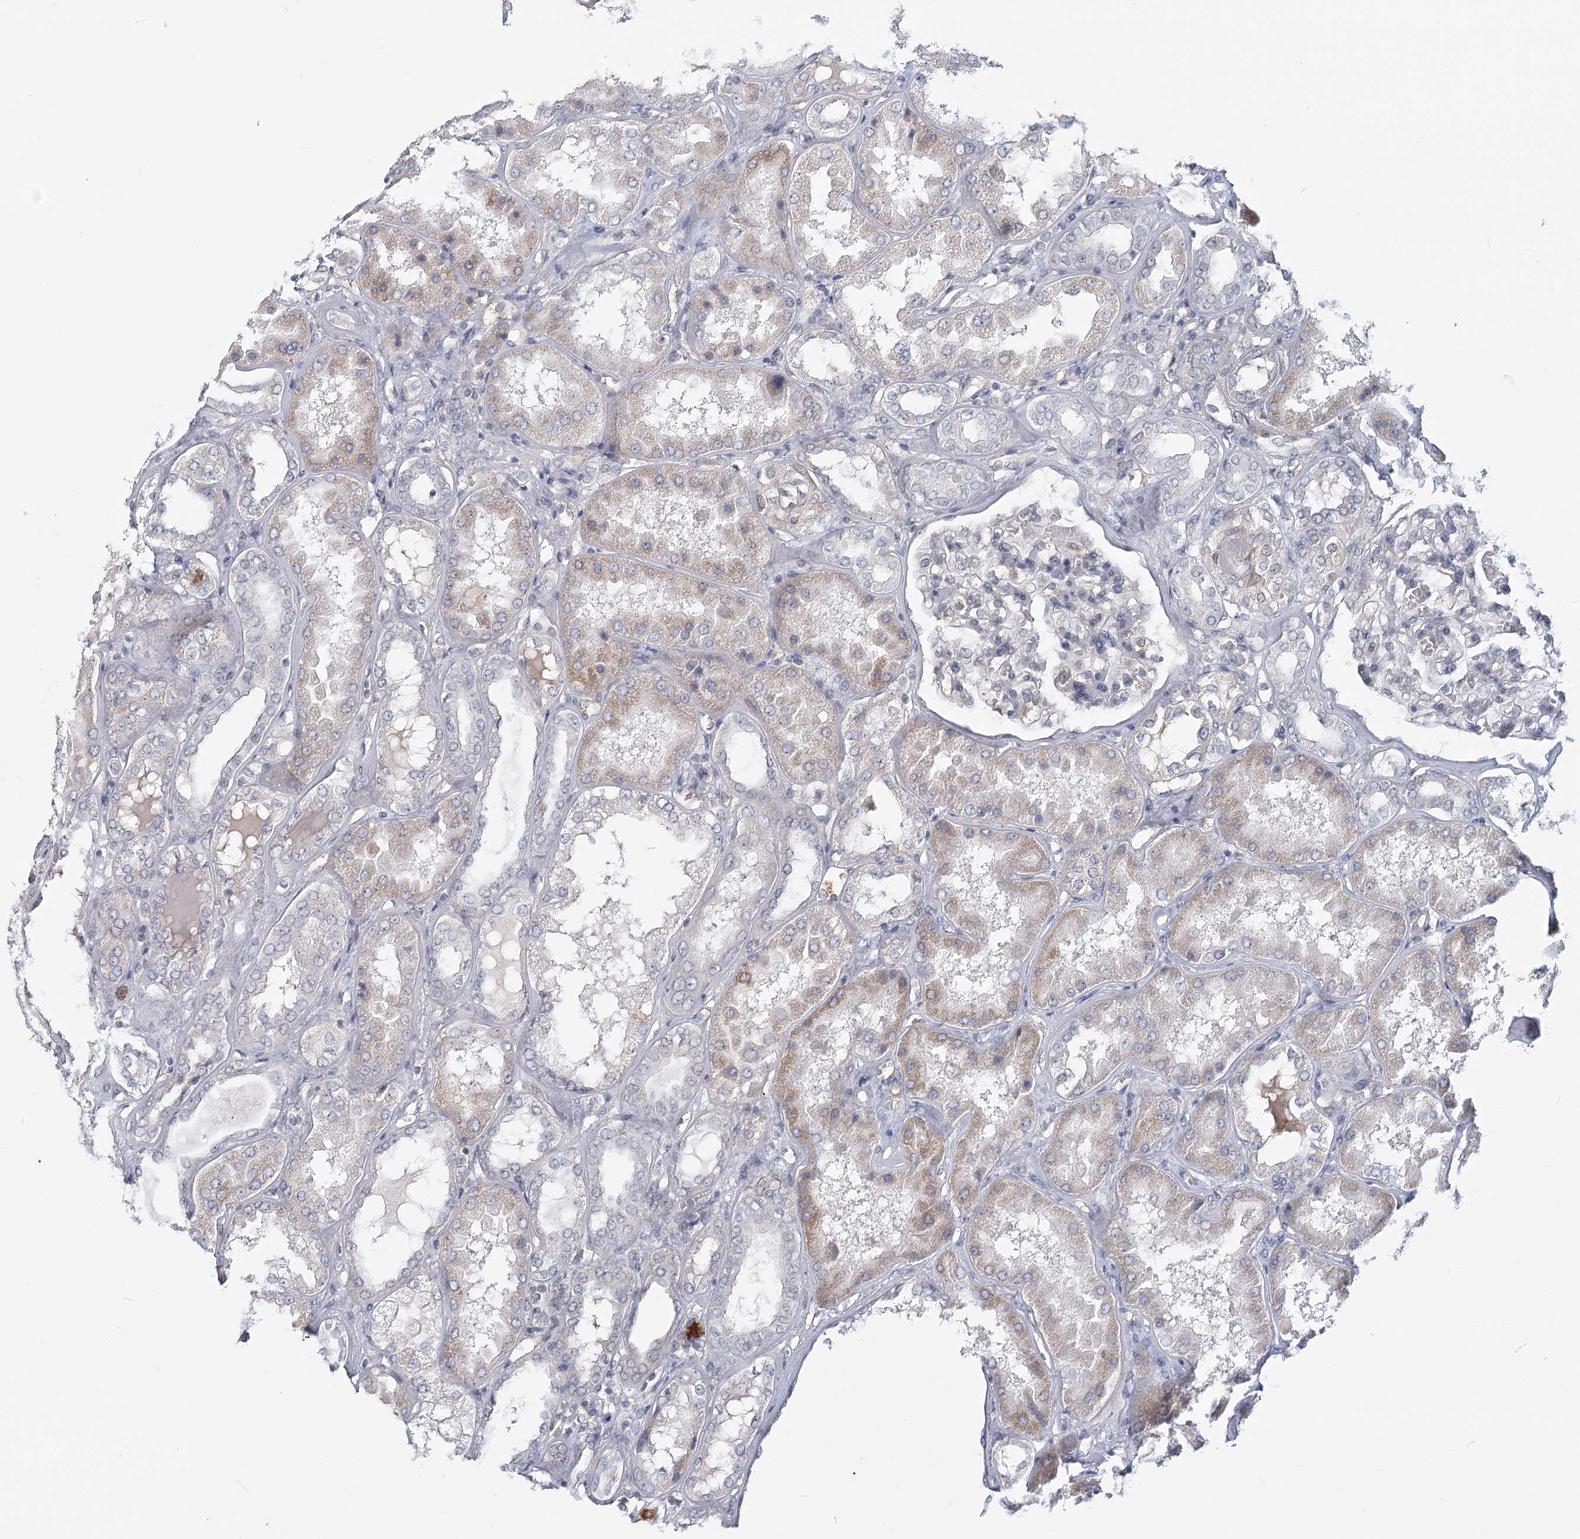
{"staining": {"intensity": "weak", "quantity": "<25%", "location": "nuclear"}, "tissue": "kidney", "cell_type": "Cells in glomeruli", "image_type": "normal", "snomed": [{"axis": "morphology", "description": "Normal tissue, NOS"}, {"axis": "topography", "description": "Kidney"}], "caption": "The micrograph shows no staining of cells in glomeruli in benign kidney.", "gene": "USP11", "patient": {"sex": "female", "age": 56}}